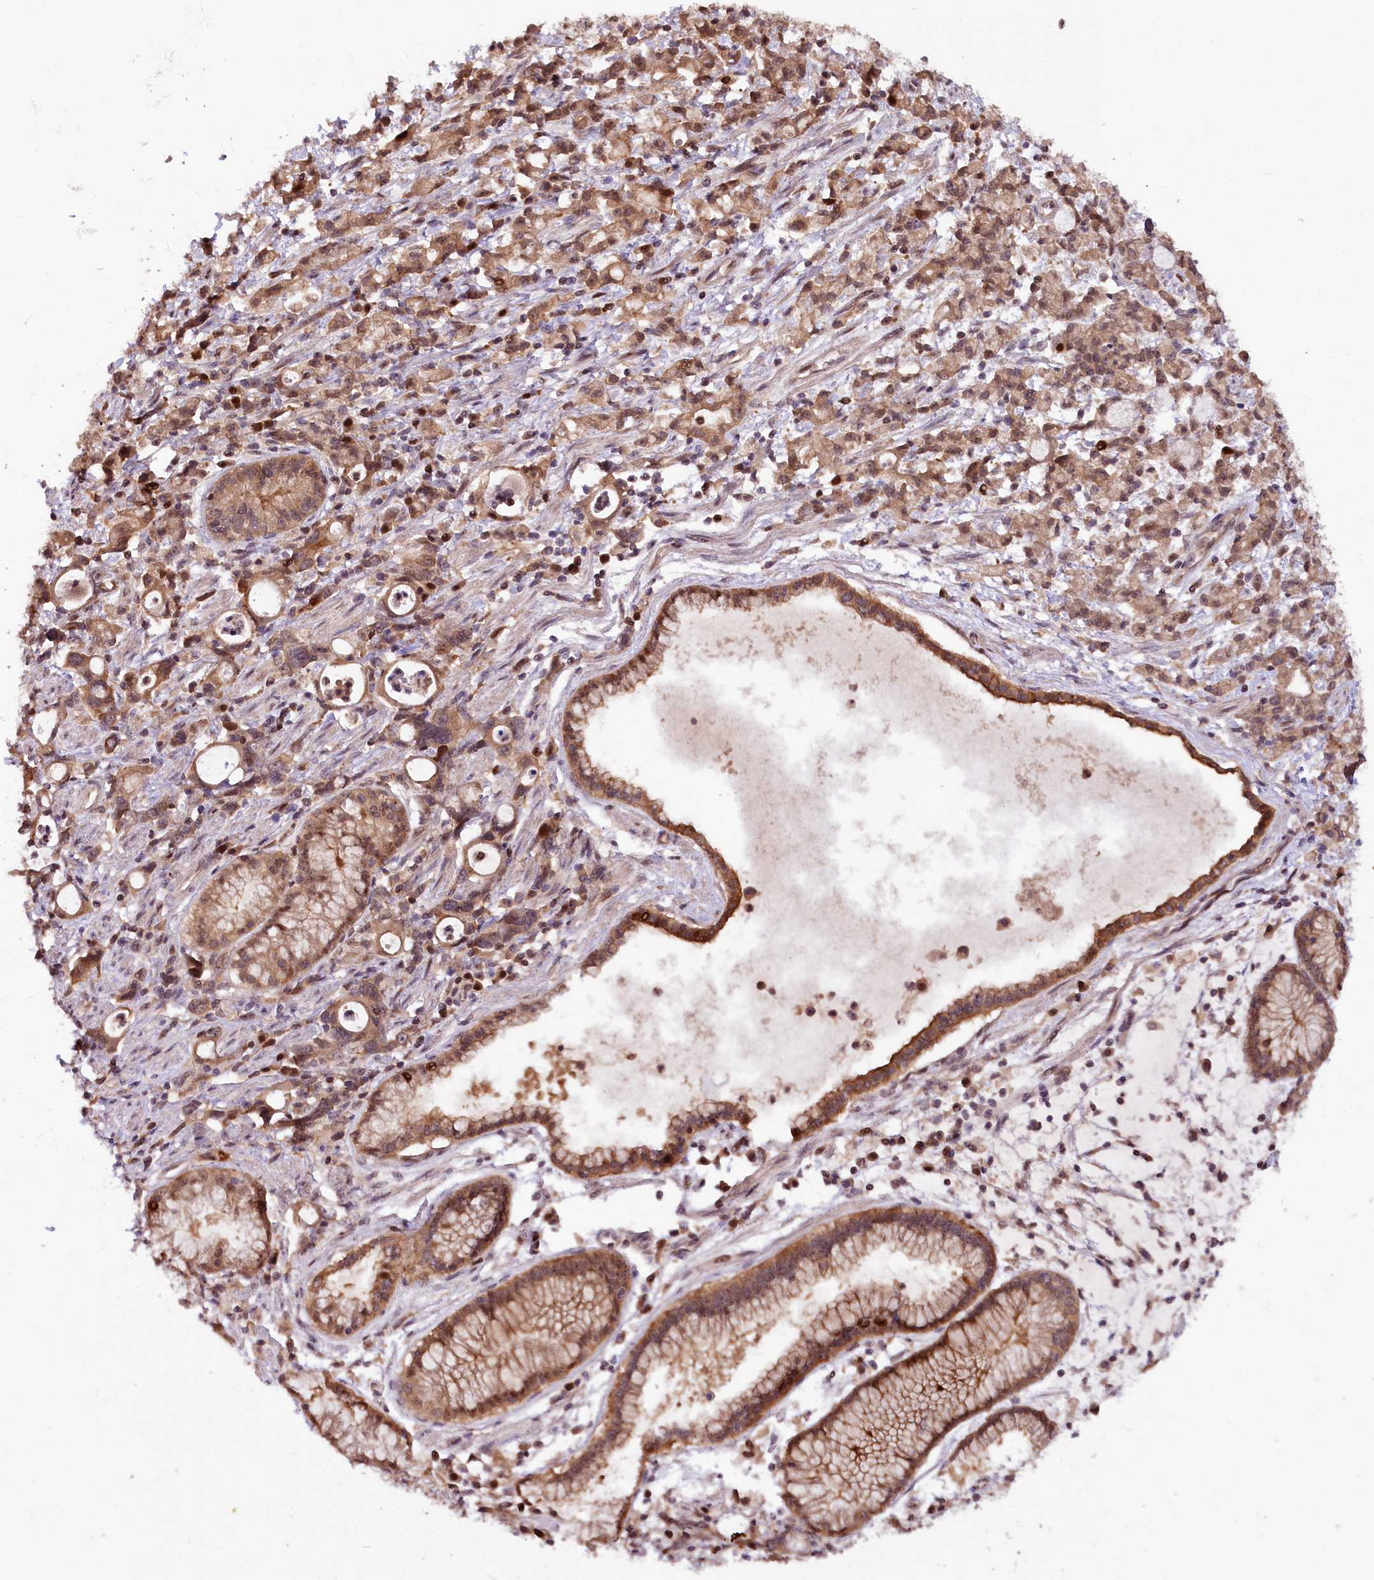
{"staining": {"intensity": "moderate", "quantity": ">75%", "location": "cytoplasmic/membranous"}, "tissue": "stomach cancer", "cell_type": "Tumor cells", "image_type": "cancer", "snomed": [{"axis": "morphology", "description": "Adenocarcinoma, NOS"}, {"axis": "topography", "description": "Stomach, lower"}], "caption": "Immunohistochemical staining of human stomach adenocarcinoma reveals moderate cytoplasmic/membranous protein staining in about >75% of tumor cells.", "gene": "N4BP2L1", "patient": {"sex": "female", "age": 43}}